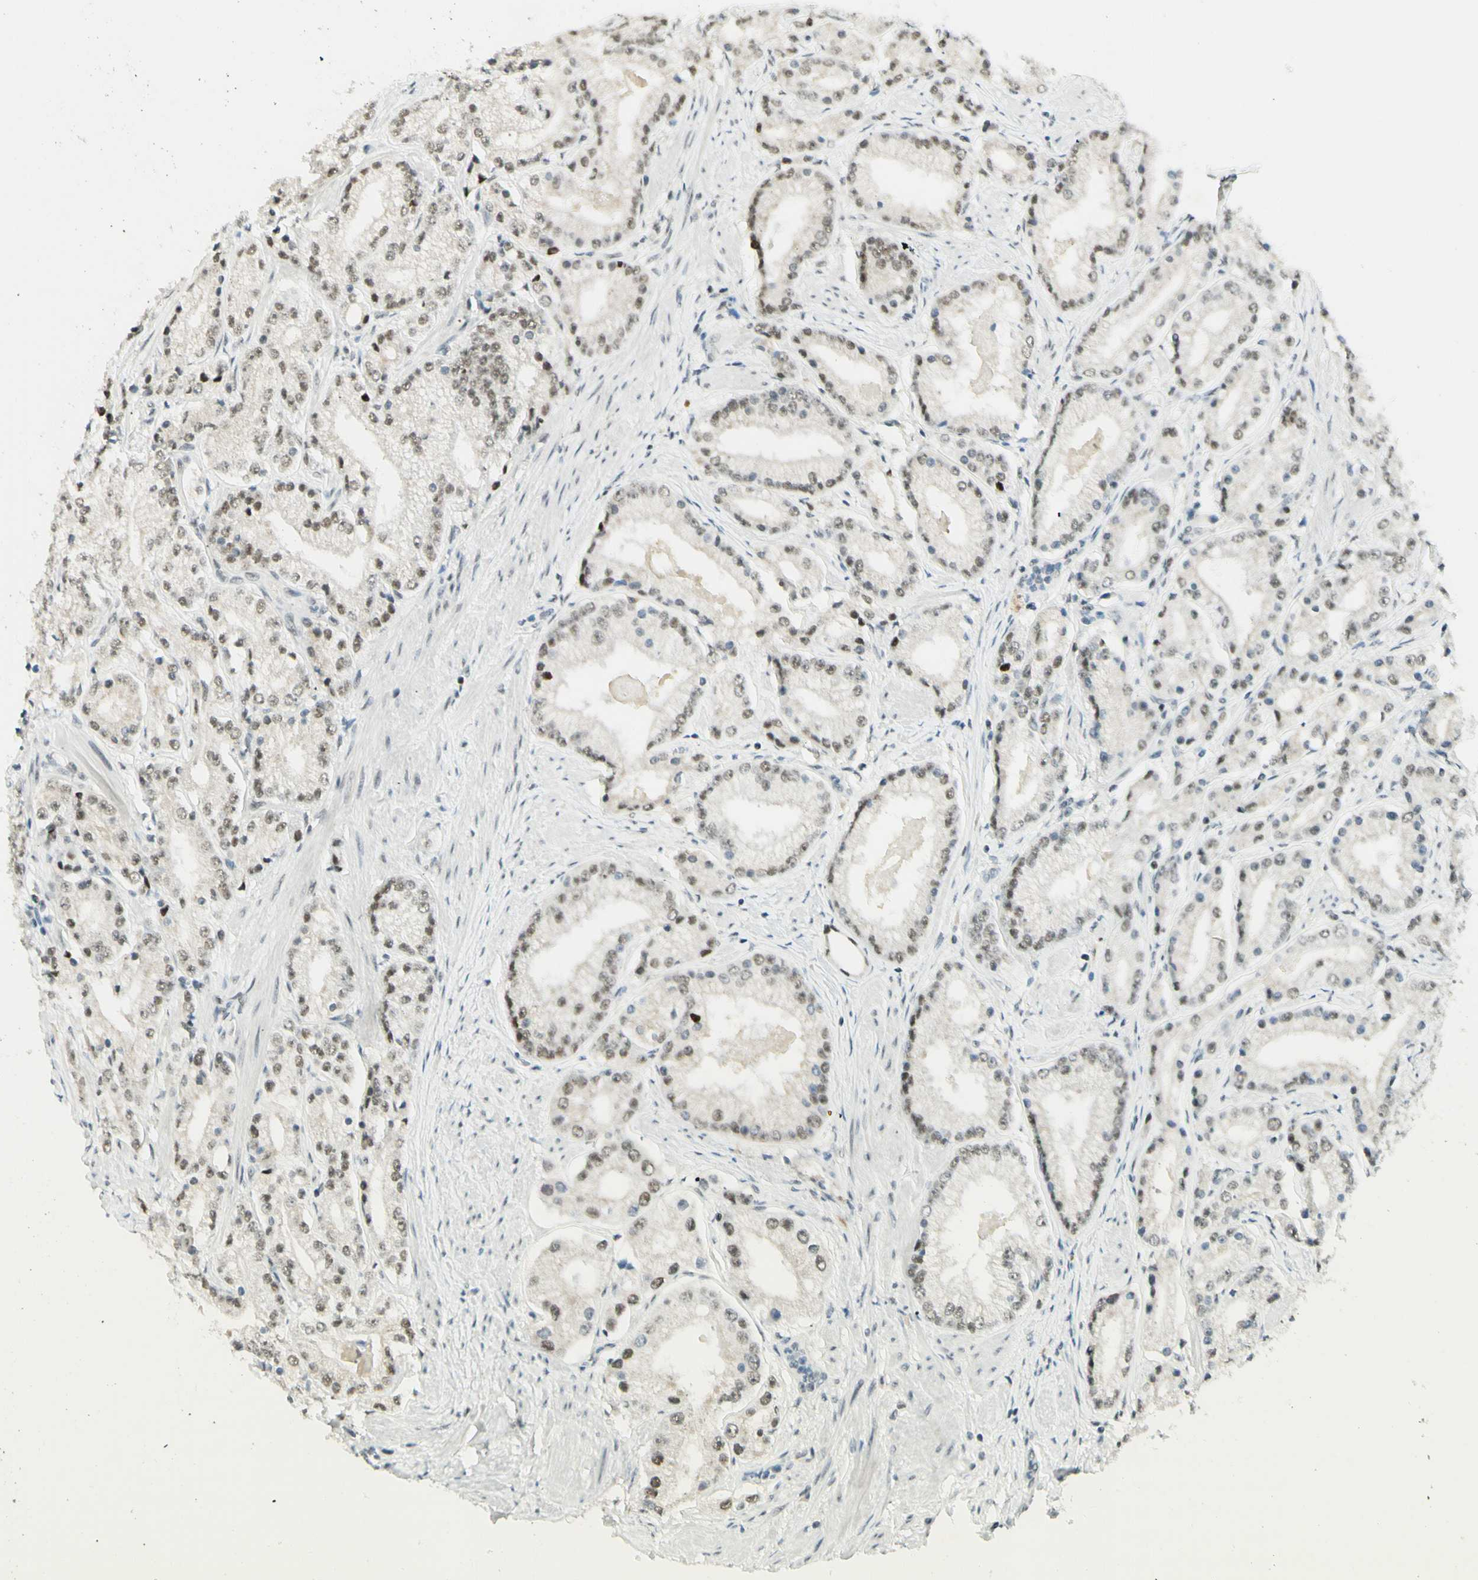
{"staining": {"intensity": "weak", "quantity": ">75%", "location": "nuclear"}, "tissue": "prostate cancer", "cell_type": "Tumor cells", "image_type": "cancer", "snomed": [{"axis": "morphology", "description": "Adenocarcinoma, Low grade"}, {"axis": "topography", "description": "Prostate"}], "caption": "A brown stain shows weak nuclear expression of a protein in human low-grade adenocarcinoma (prostate) tumor cells. (Brightfield microscopy of DAB IHC at high magnification).", "gene": "PMS2", "patient": {"sex": "male", "age": 63}}